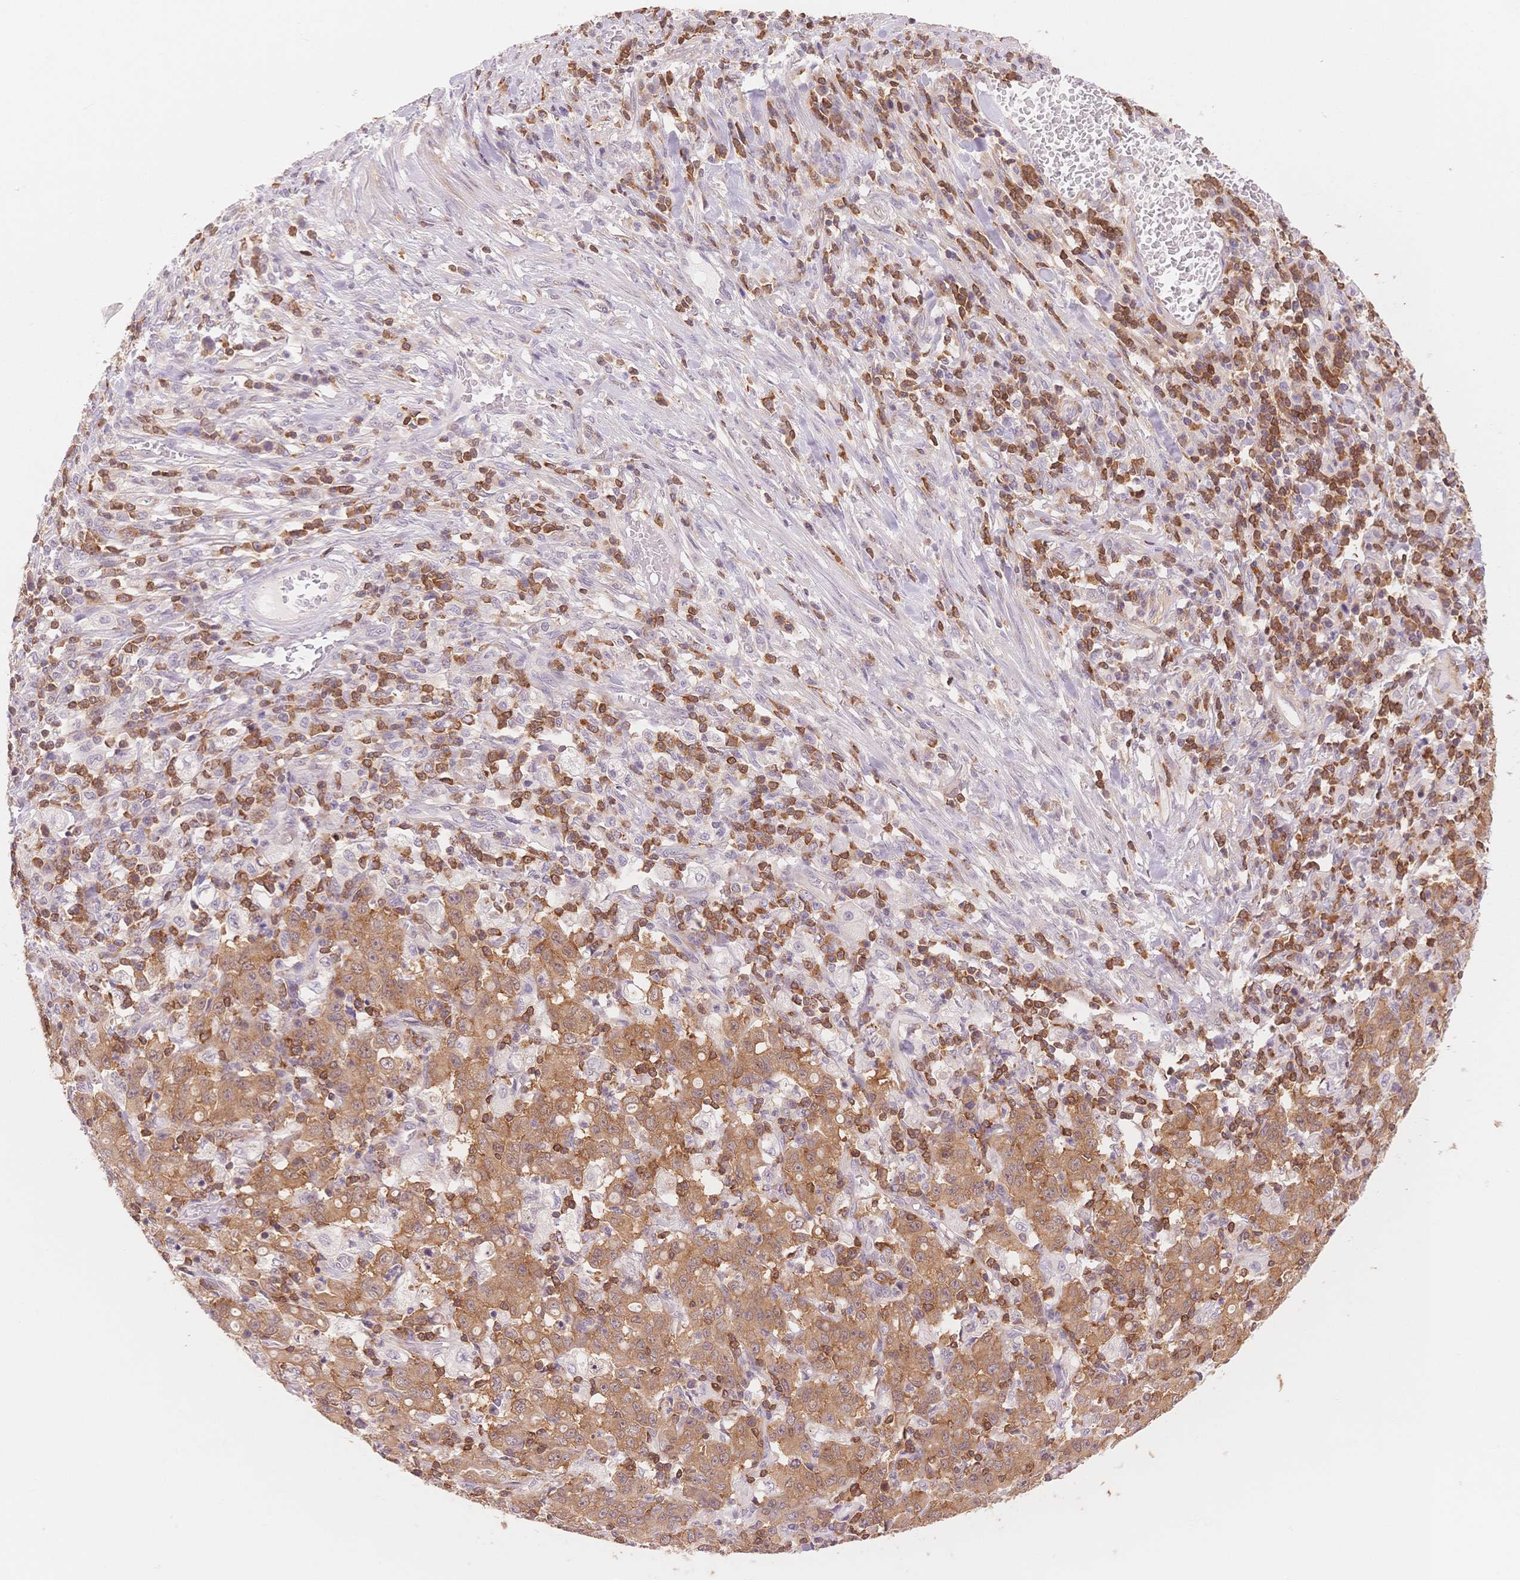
{"staining": {"intensity": "moderate", "quantity": ">75%", "location": "cytoplasmic/membranous"}, "tissue": "stomach cancer", "cell_type": "Tumor cells", "image_type": "cancer", "snomed": [{"axis": "morphology", "description": "Adenocarcinoma, NOS"}, {"axis": "topography", "description": "Stomach, upper"}], "caption": "A brown stain shows moderate cytoplasmic/membranous positivity of a protein in stomach adenocarcinoma tumor cells. Nuclei are stained in blue.", "gene": "STK39", "patient": {"sex": "male", "age": 69}}